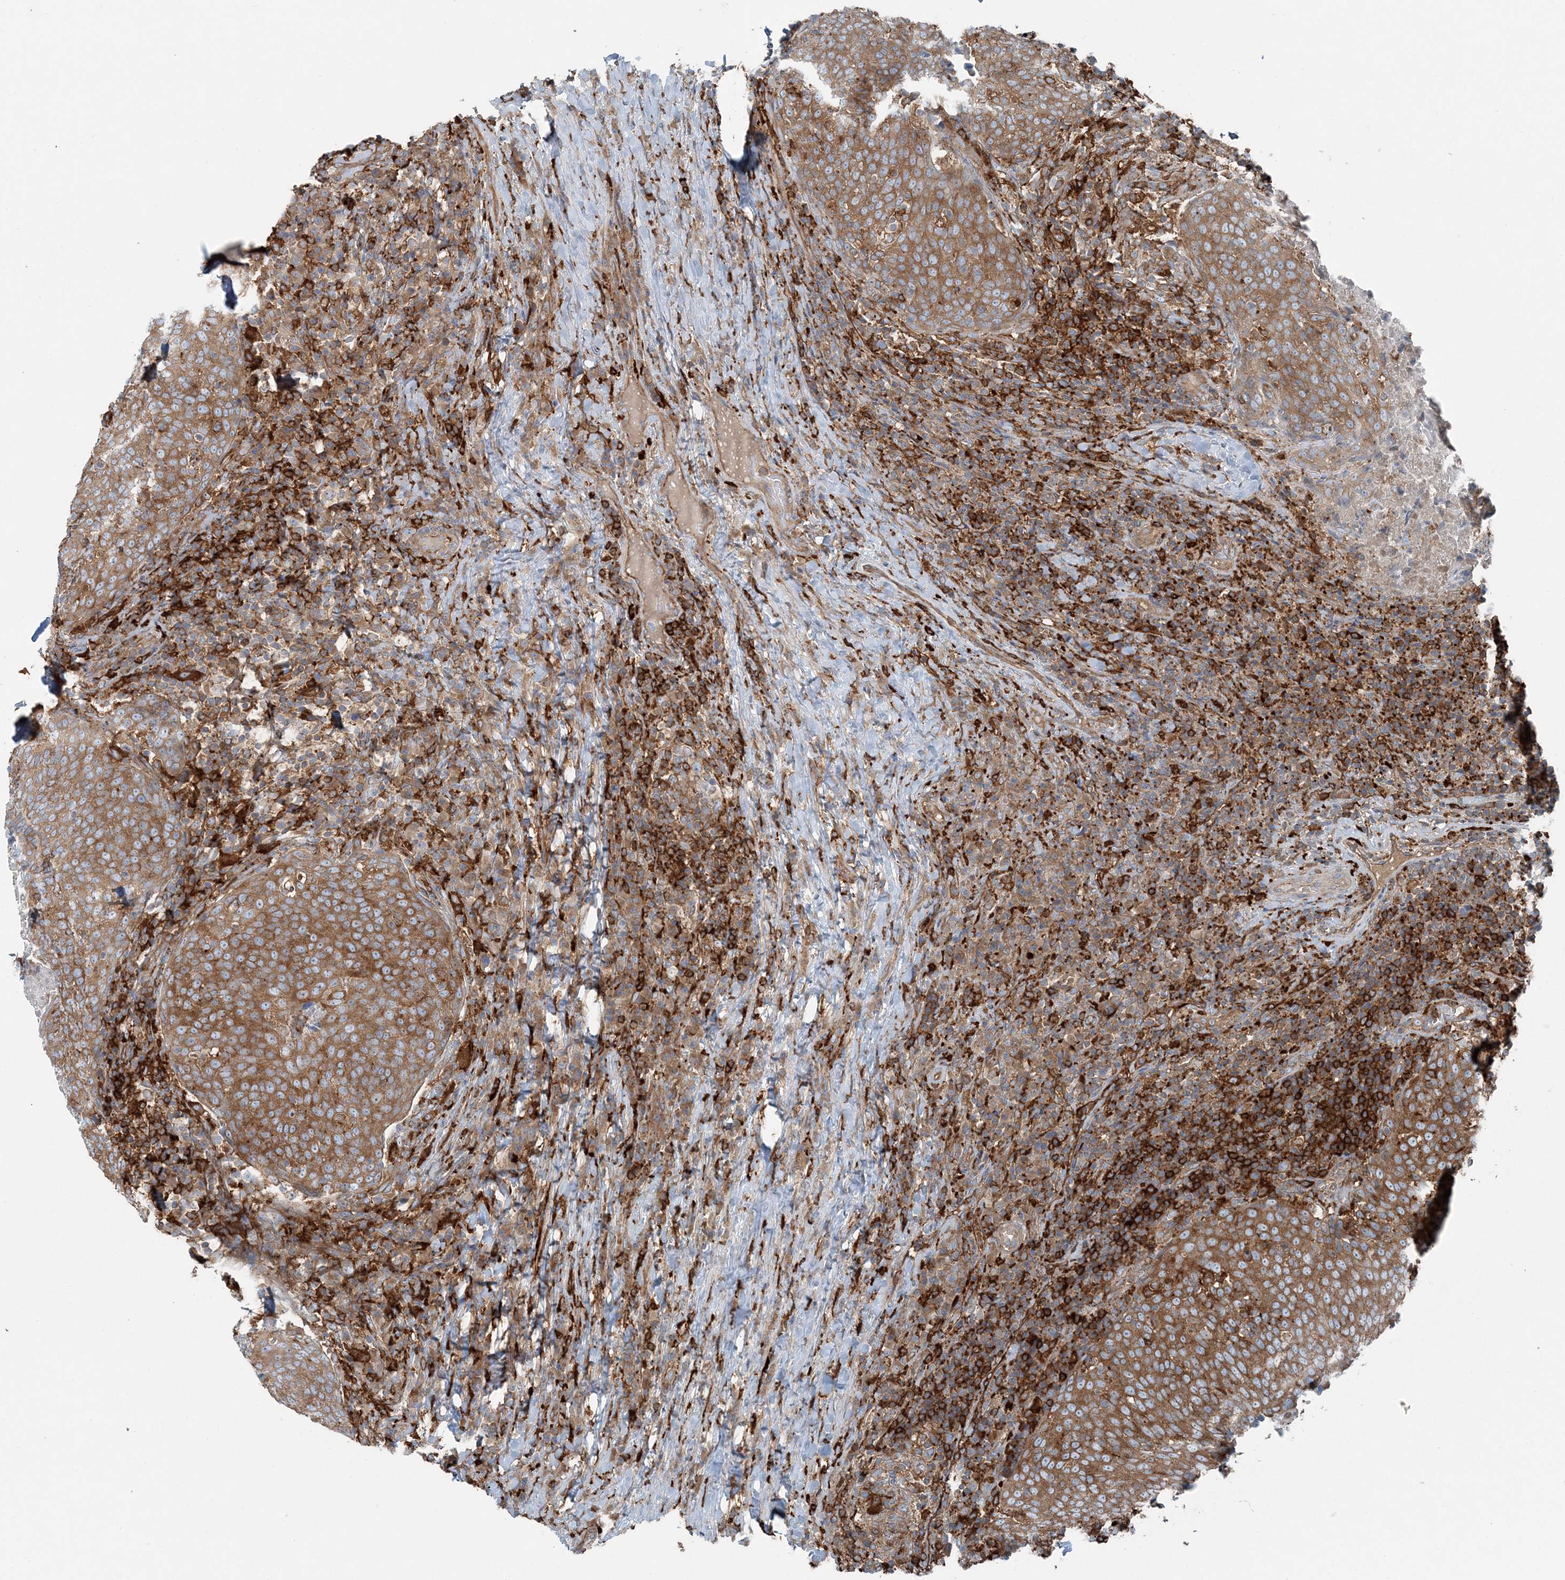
{"staining": {"intensity": "strong", "quantity": ">75%", "location": "cytoplasmic/membranous"}, "tissue": "head and neck cancer", "cell_type": "Tumor cells", "image_type": "cancer", "snomed": [{"axis": "morphology", "description": "Squamous cell carcinoma, NOS"}, {"axis": "morphology", "description": "Squamous cell carcinoma, metastatic, NOS"}, {"axis": "topography", "description": "Lymph node"}, {"axis": "topography", "description": "Head-Neck"}], "caption": "Tumor cells exhibit high levels of strong cytoplasmic/membranous expression in about >75% of cells in head and neck cancer (metastatic squamous cell carcinoma). (DAB (3,3'-diaminobenzidine) = brown stain, brightfield microscopy at high magnification).", "gene": "SNX2", "patient": {"sex": "male", "age": 62}}